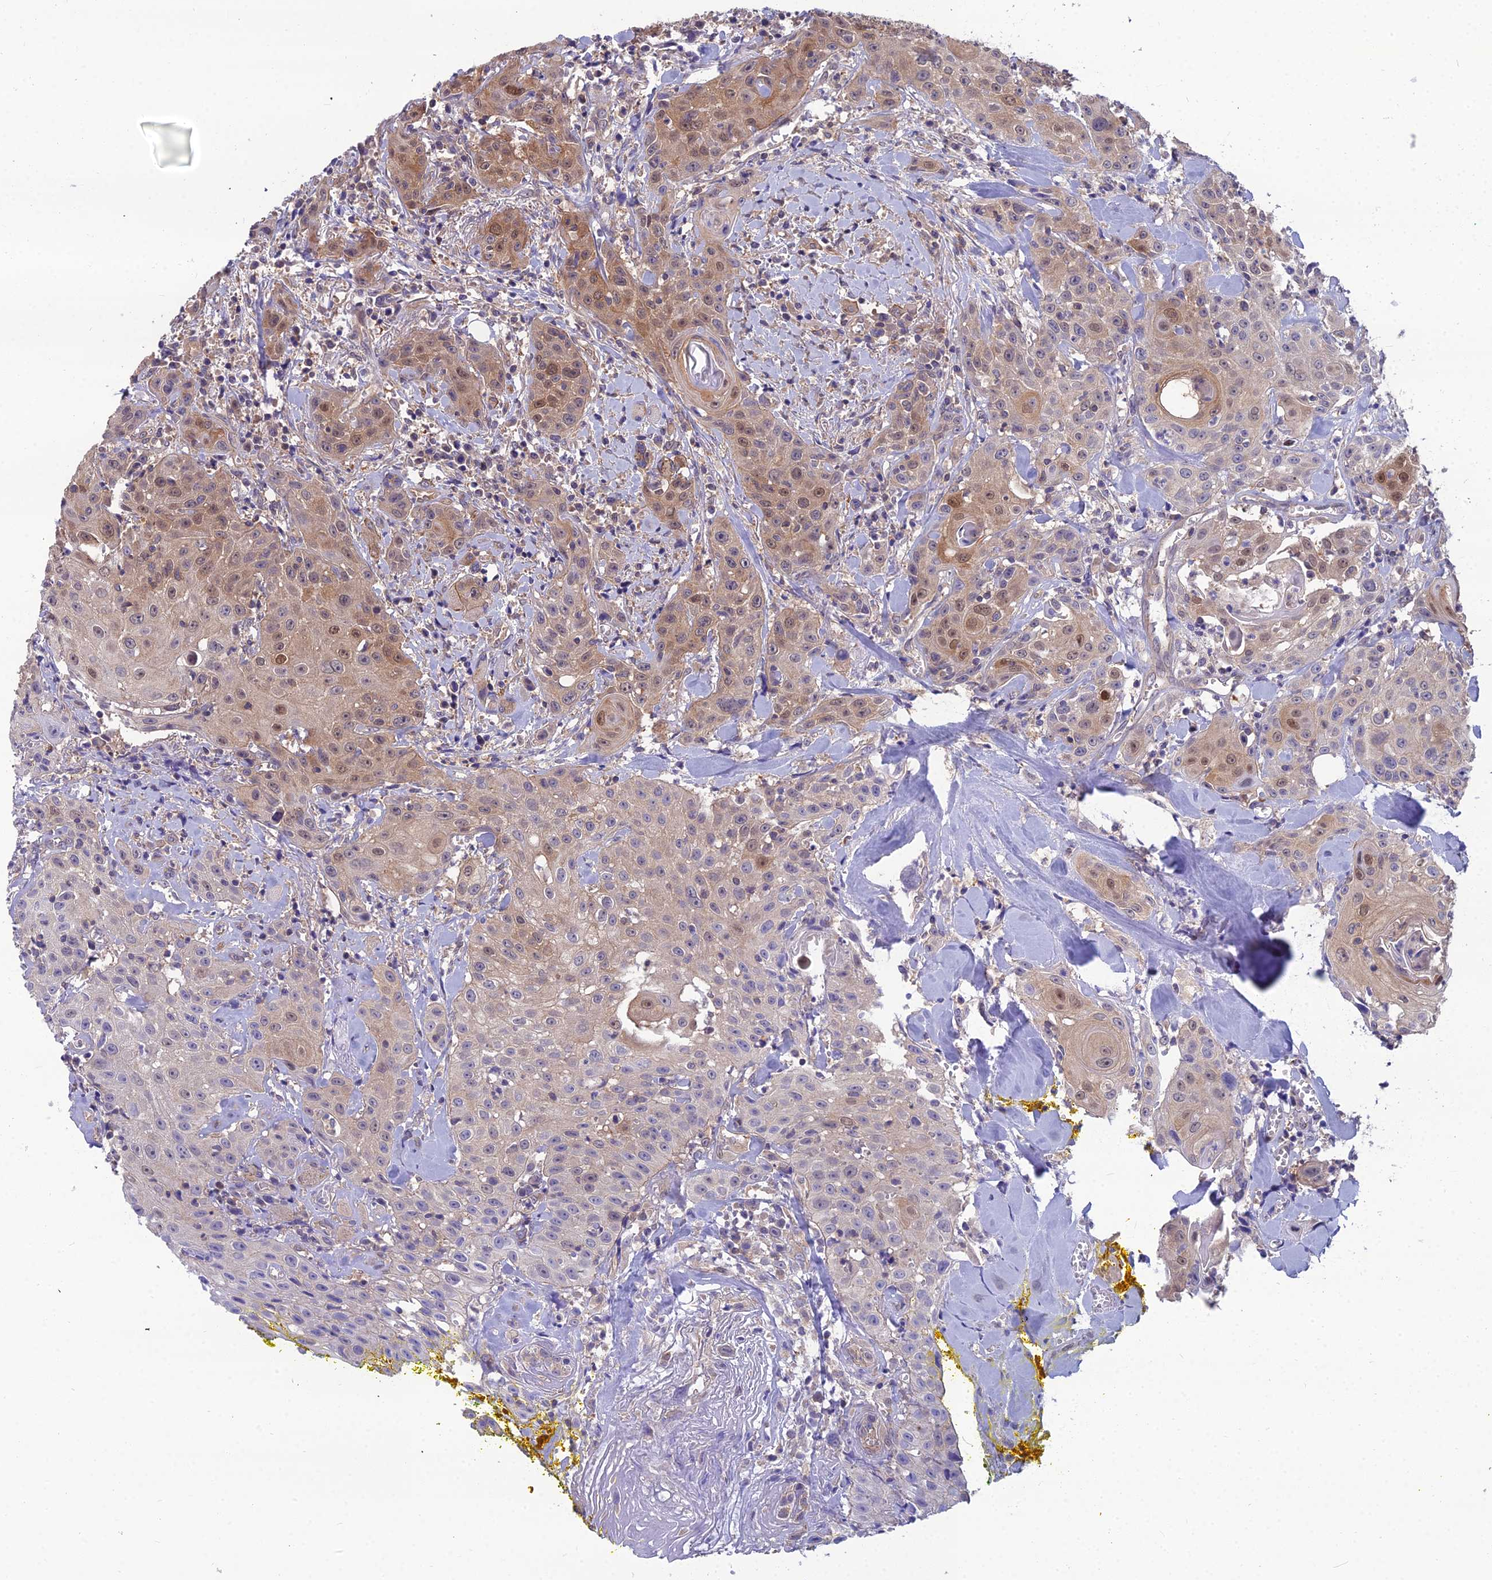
{"staining": {"intensity": "moderate", "quantity": "25%-75%", "location": "cytoplasmic/membranous,nuclear"}, "tissue": "head and neck cancer", "cell_type": "Tumor cells", "image_type": "cancer", "snomed": [{"axis": "morphology", "description": "Squamous cell carcinoma, NOS"}, {"axis": "topography", "description": "Oral tissue"}, {"axis": "topography", "description": "Head-Neck"}], "caption": "A medium amount of moderate cytoplasmic/membranous and nuclear positivity is identified in approximately 25%-75% of tumor cells in head and neck squamous cell carcinoma tissue.", "gene": "MVD", "patient": {"sex": "female", "age": 82}}